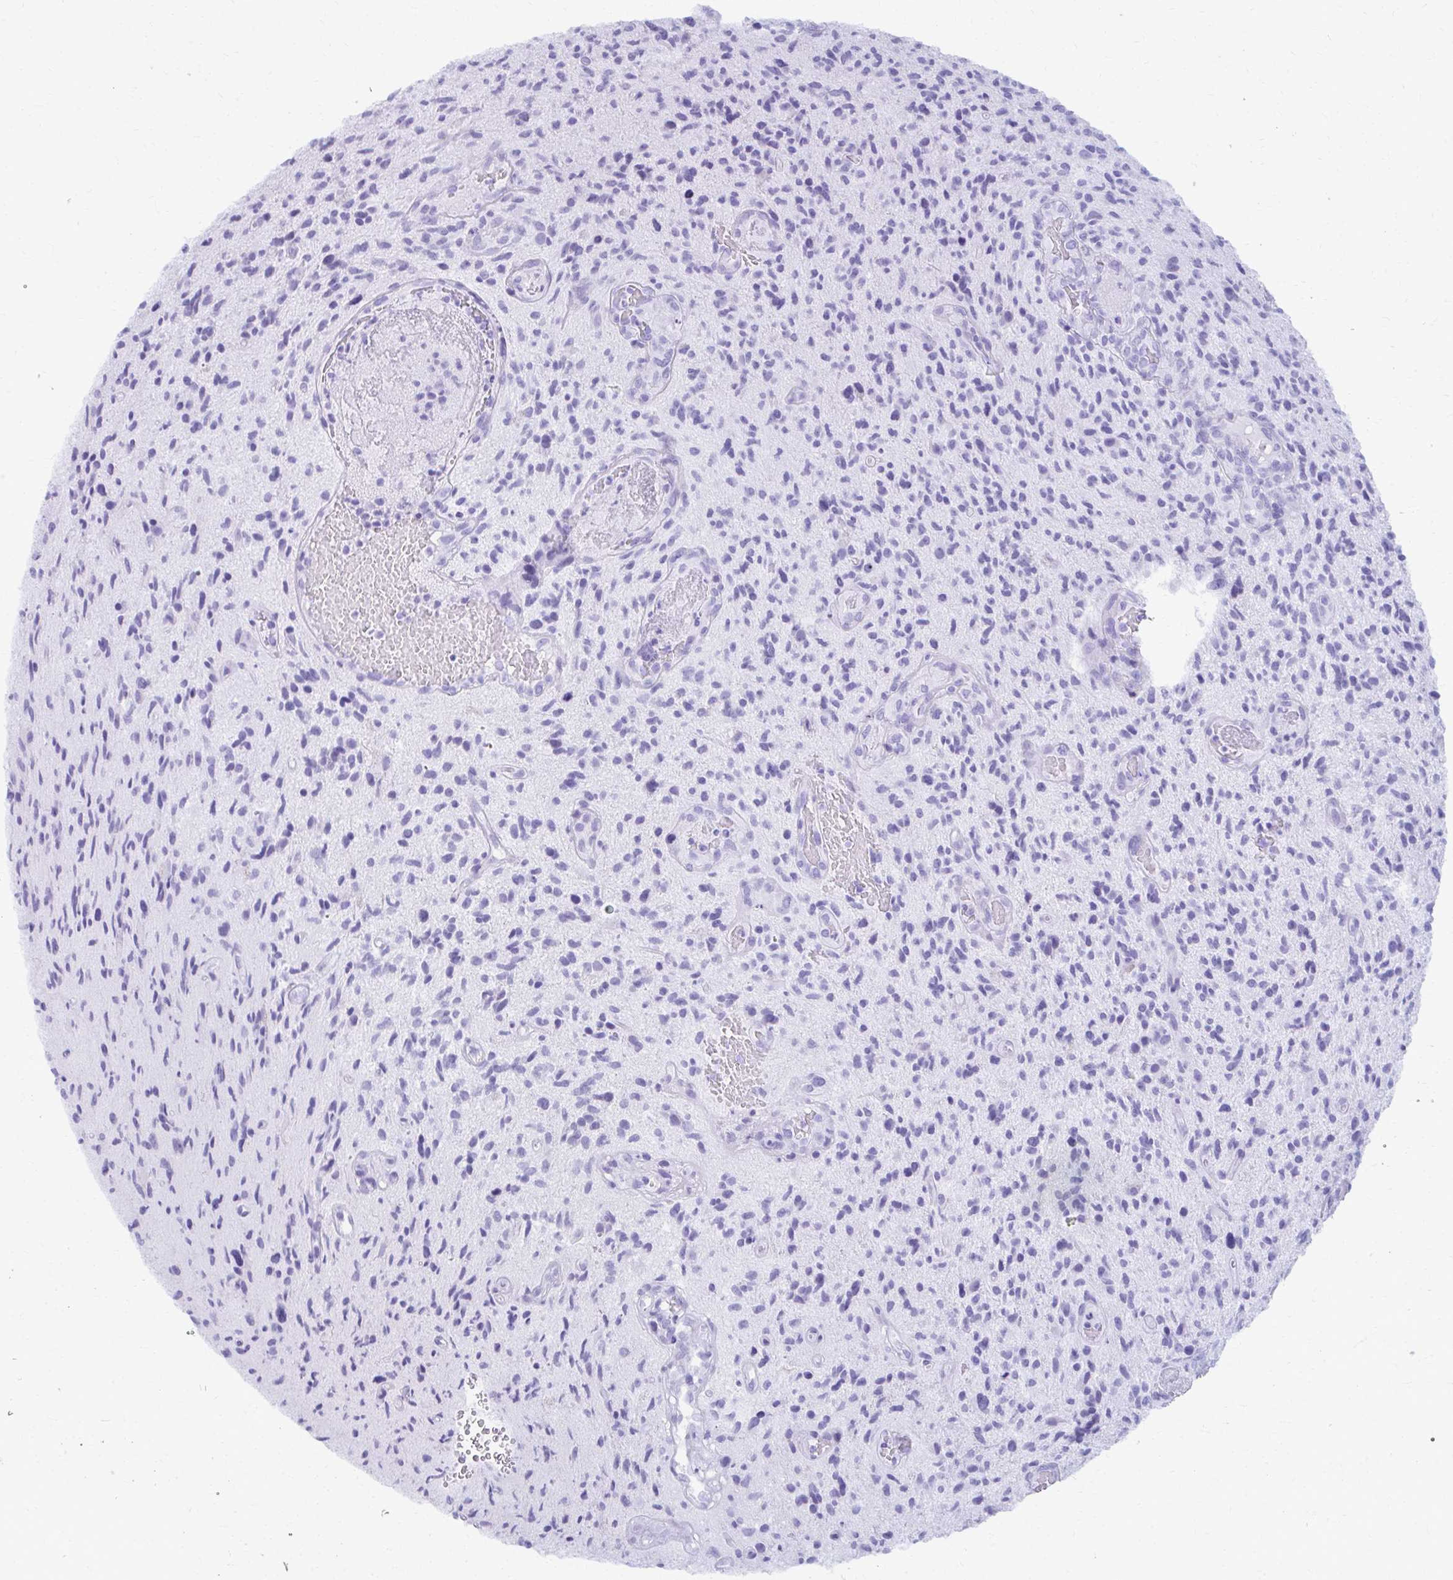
{"staining": {"intensity": "negative", "quantity": "none", "location": "none"}, "tissue": "glioma", "cell_type": "Tumor cells", "image_type": "cancer", "snomed": [{"axis": "morphology", "description": "Glioma, malignant, High grade"}, {"axis": "topography", "description": "Brain"}], "caption": "This is an immunohistochemistry histopathology image of human malignant glioma (high-grade). There is no positivity in tumor cells.", "gene": "MAF1", "patient": {"sex": "male", "age": 55}}